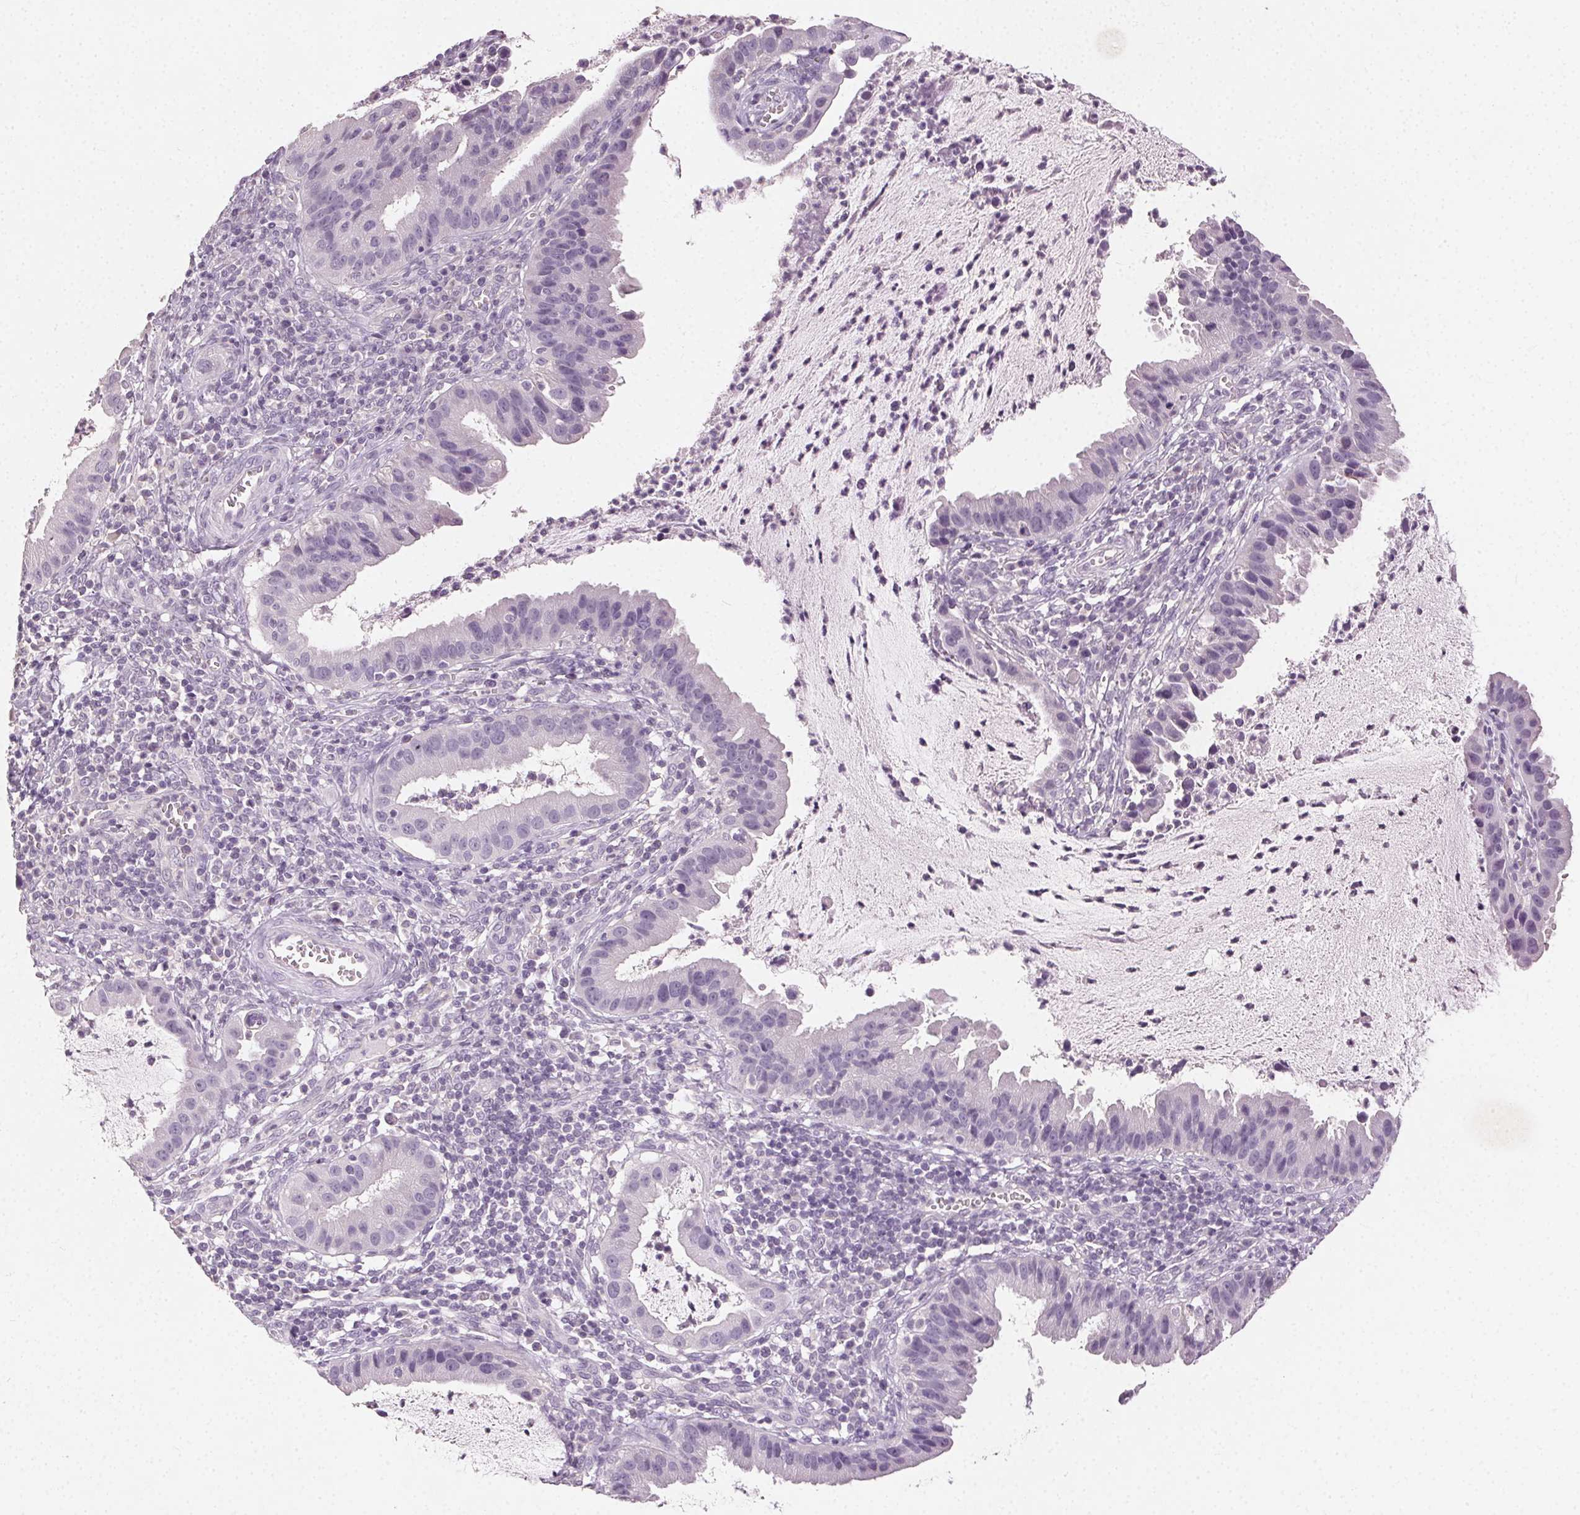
{"staining": {"intensity": "negative", "quantity": "none", "location": "none"}, "tissue": "cervical cancer", "cell_type": "Tumor cells", "image_type": "cancer", "snomed": [{"axis": "morphology", "description": "Adenocarcinoma, NOS"}, {"axis": "topography", "description": "Cervix"}], "caption": "Human cervical cancer stained for a protein using immunohistochemistry demonstrates no staining in tumor cells.", "gene": "CLTRN", "patient": {"sex": "female", "age": 34}}